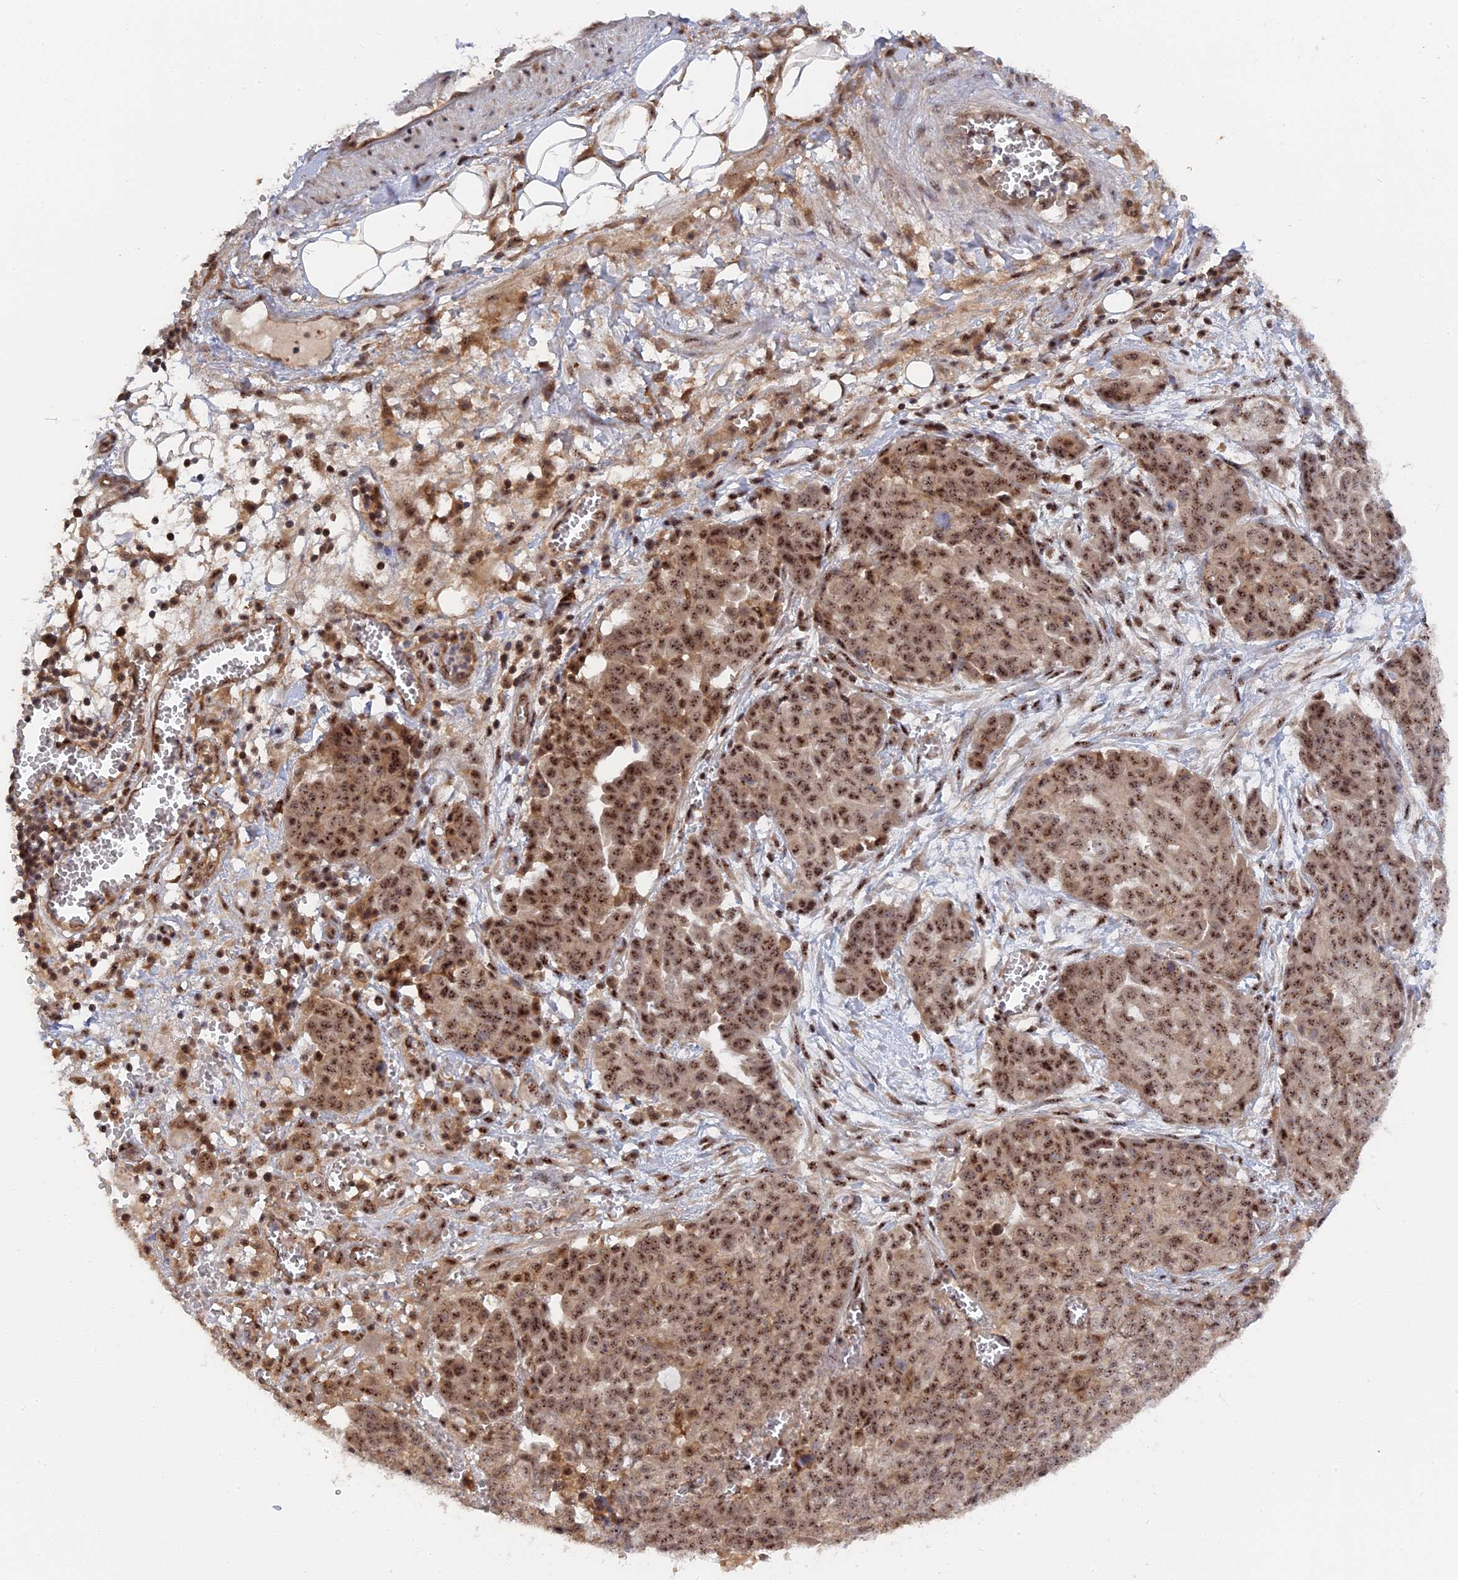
{"staining": {"intensity": "moderate", "quantity": ">75%", "location": "nuclear"}, "tissue": "ovarian cancer", "cell_type": "Tumor cells", "image_type": "cancer", "snomed": [{"axis": "morphology", "description": "Cystadenocarcinoma, serous, NOS"}, {"axis": "topography", "description": "Soft tissue"}, {"axis": "topography", "description": "Ovary"}], "caption": "Serous cystadenocarcinoma (ovarian) stained with a protein marker reveals moderate staining in tumor cells.", "gene": "TAB1", "patient": {"sex": "female", "age": 57}}